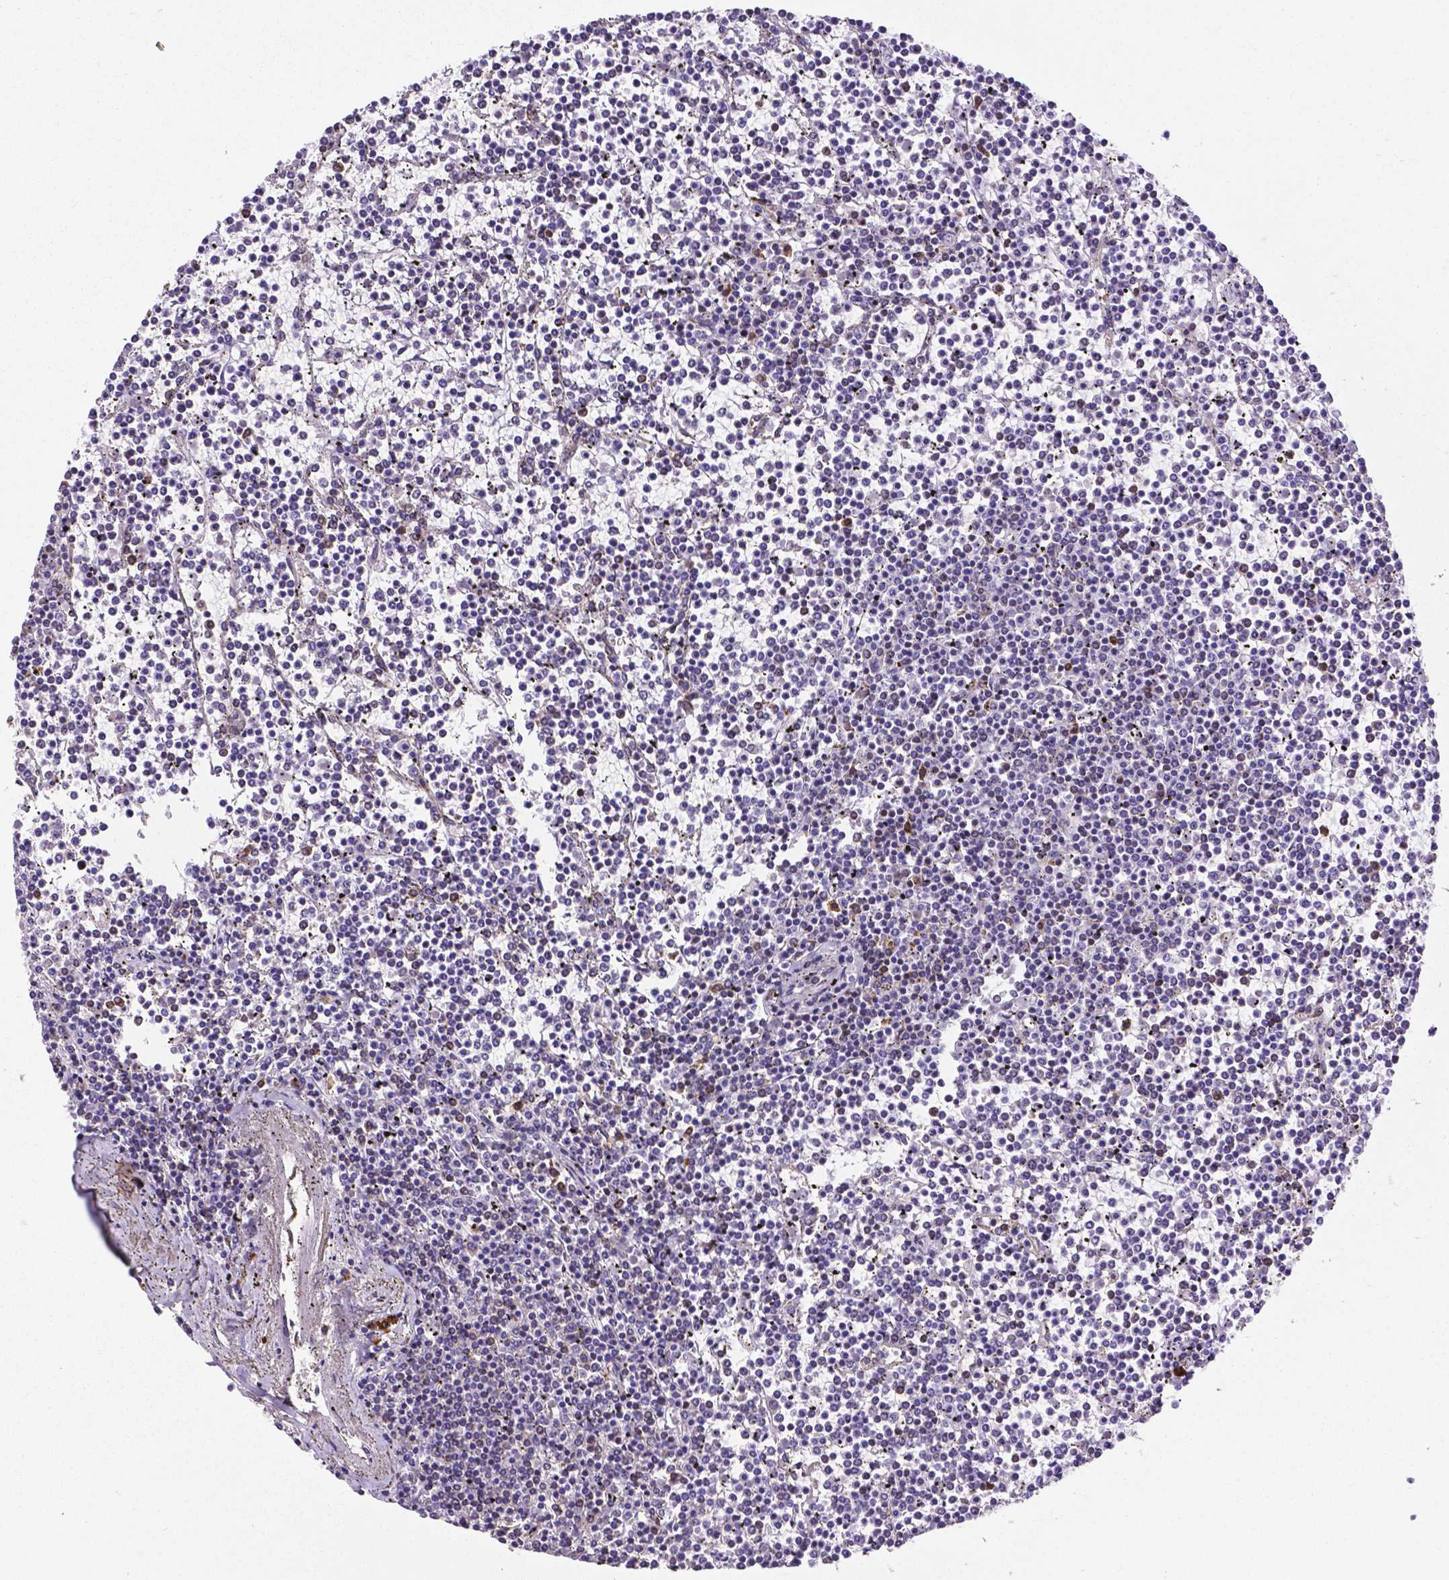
{"staining": {"intensity": "negative", "quantity": "none", "location": "none"}, "tissue": "lymphoma", "cell_type": "Tumor cells", "image_type": "cancer", "snomed": [{"axis": "morphology", "description": "Malignant lymphoma, non-Hodgkin's type, Low grade"}, {"axis": "topography", "description": "Spleen"}], "caption": "High power microscopy histopathology image of an immunohistochemistry (IHC) photomicrograph of malignant lymphoma, non-Hodgkin's type (low-grade), revealing no significant staining in tumor cells. (DAB immunohistochemistry (IHC) with hematoxylin counter stain).", "gene": "MTDH", "patient": {"sex": "female", "age": 19}}